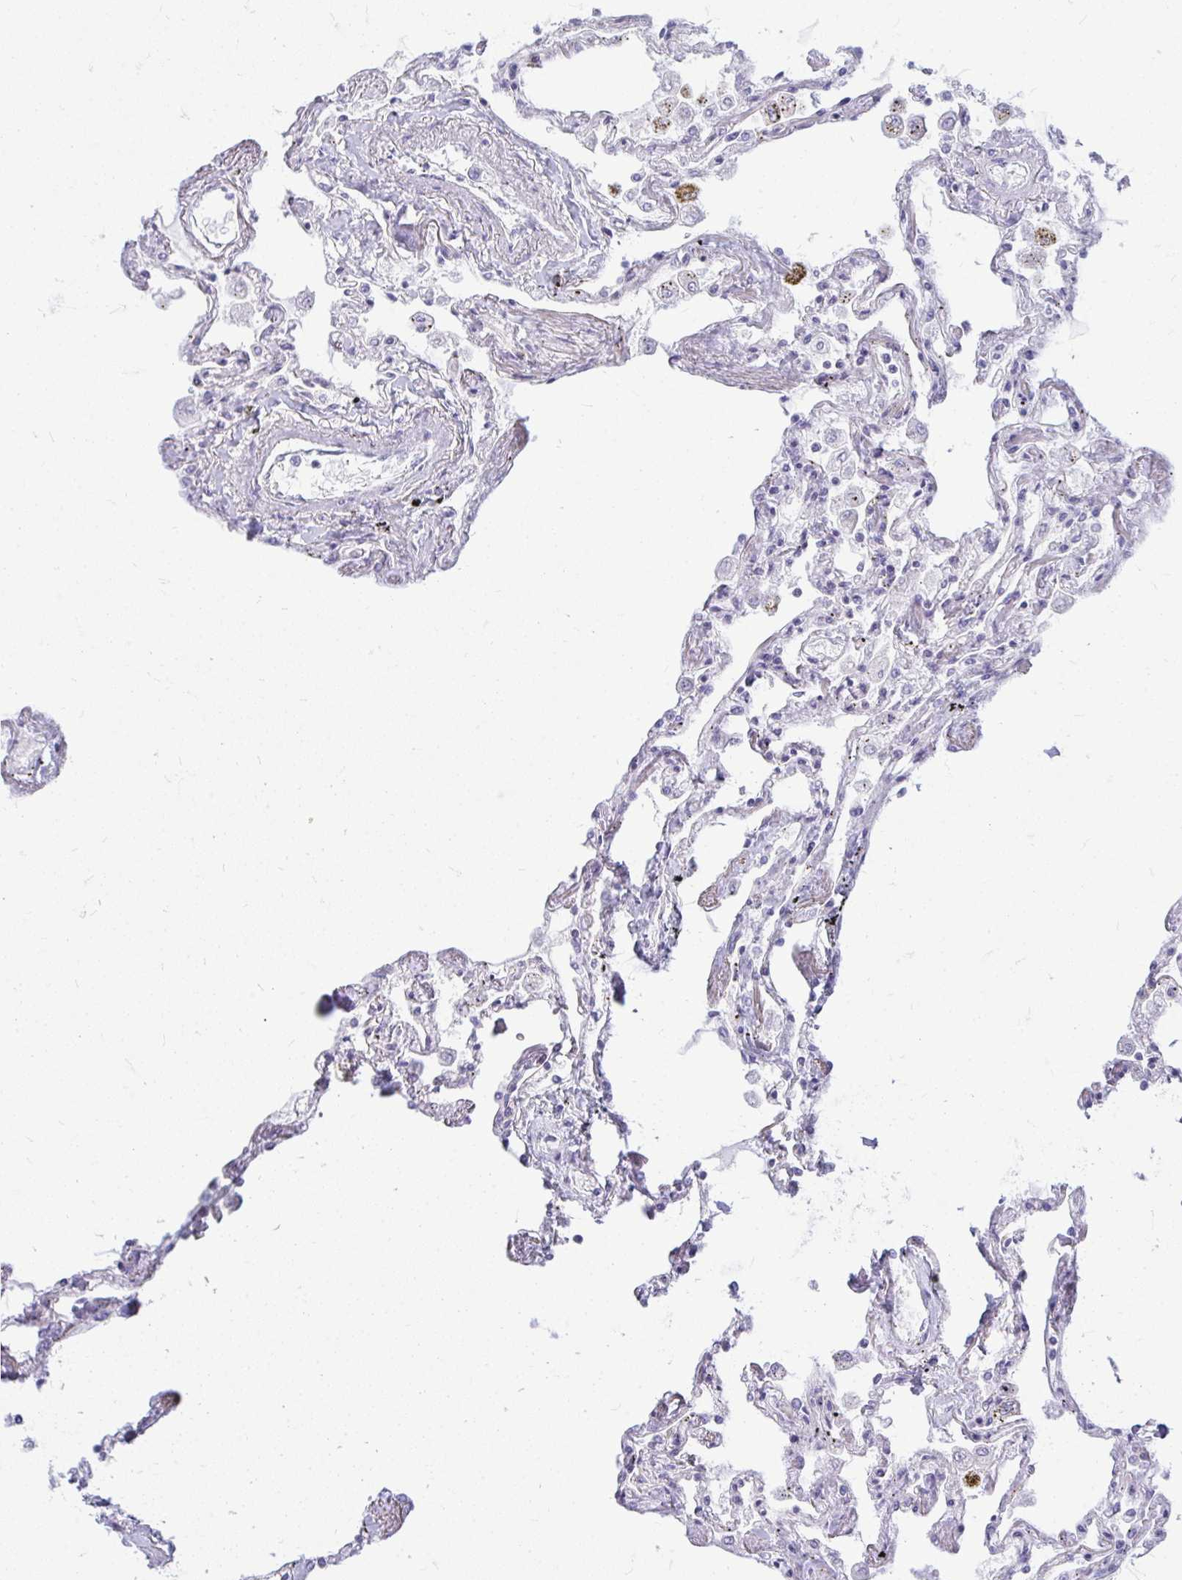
{"staining": {"intensity": "negative", "quantity": "none", "location": "none"}, "tissue": "lung", "cell_type": "Alveolar cells", "image_type": "normal", "snomed": [{"axis": "morphology", "description": "Normal tissue, NOS"}, {"axis": "morphology", "description": "Adenocarcinoma, NOS"}, {"axis": "topography", "description": "Cartilage tissue"}, {"axis": "topography", "description": "Lung"}], "caption": "This is a histopathology image of immunohistochemistry (IHC) staining of unremarkable lung, which shows no expression in alveolar cells.", "gene": "TSPEAR", "patient": {"sex": "female", "age": 67}}